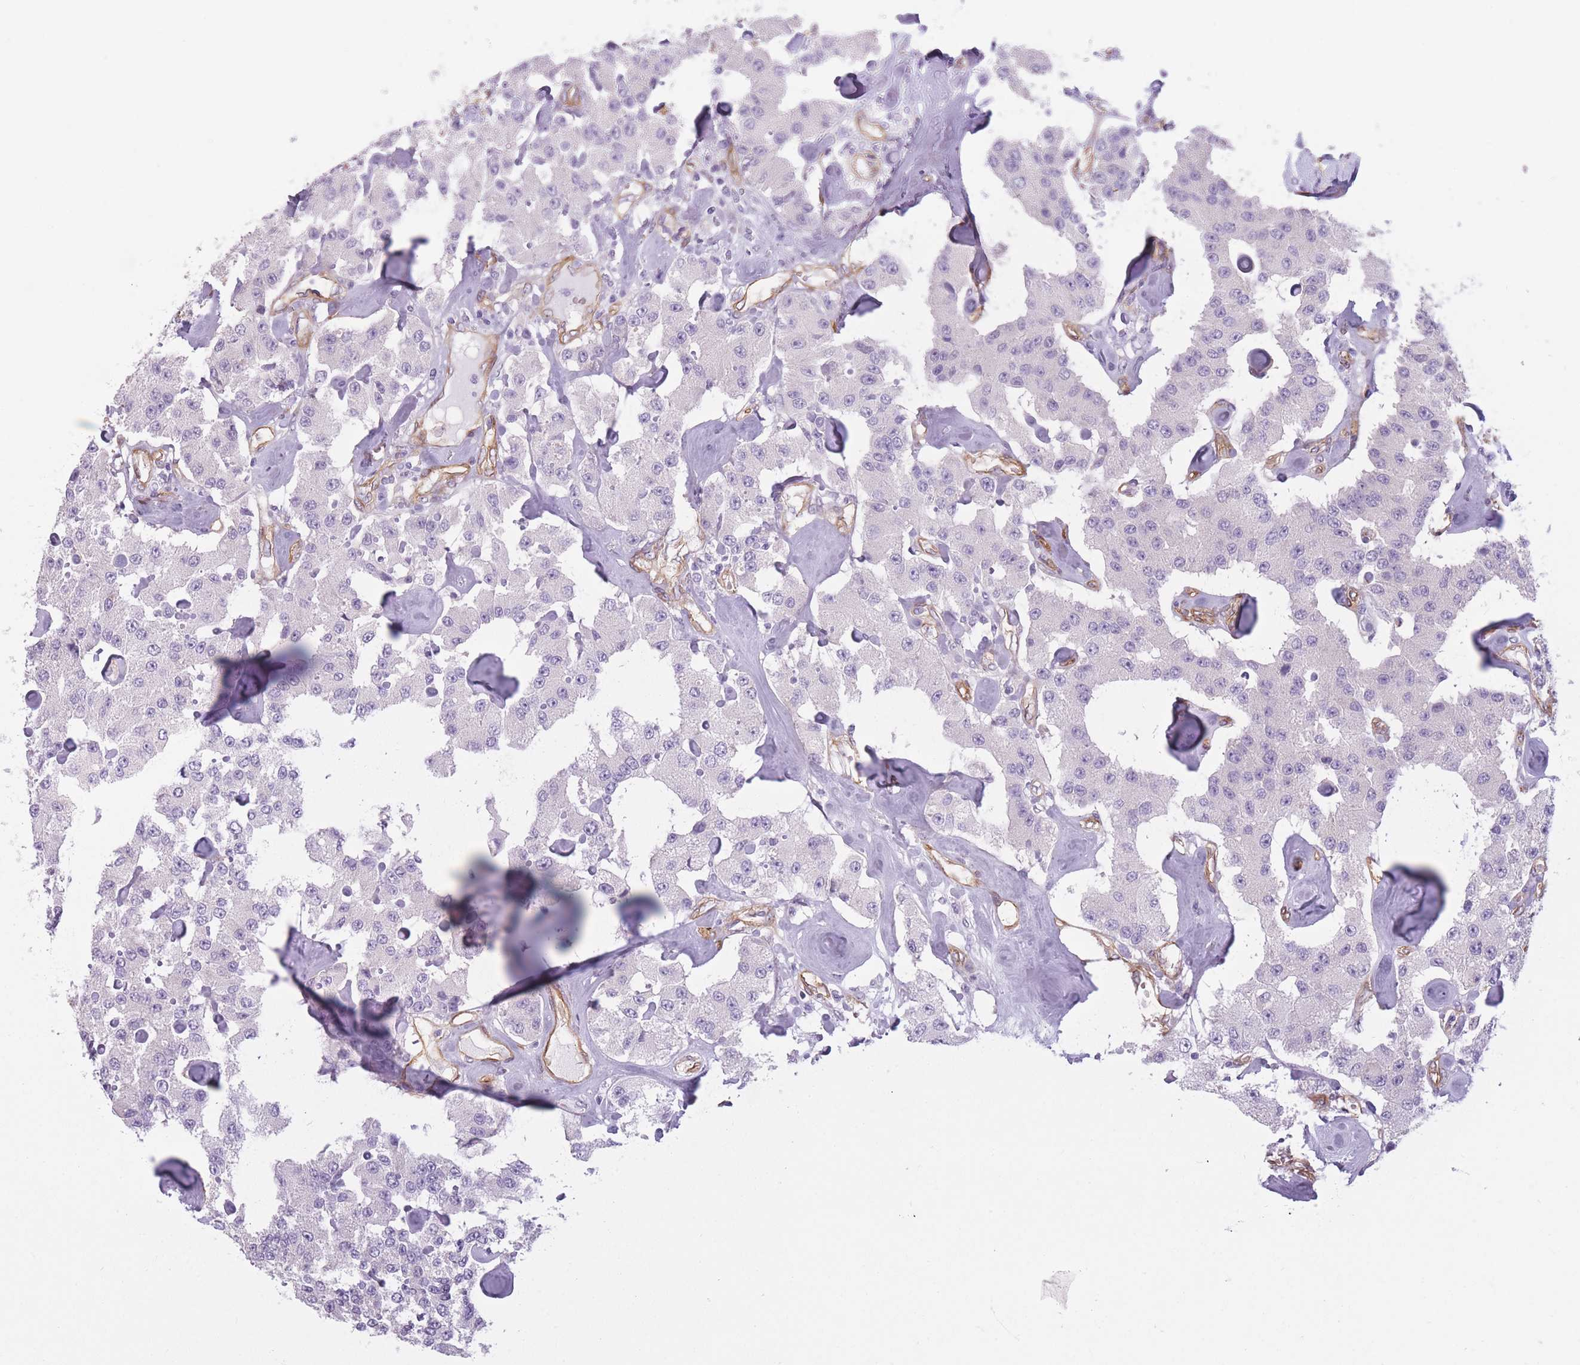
{"staining": {"intensity": "negative", "quantity": "none", "location": "none"}, "tissue": "carcinoid", "cell_type": "Tumor cells", "image_type": "cancer", "snomed": [{"axis": "morphology", "description": "Carcinoid, malignant, NOS"}, {"axis": "topography", "description": "Pancreas"}], "caption": "Immunohistochemical staining of human carcinoid exhibits no significant staining in tumor cells.", "gene": "OR6B3", "patient": {"sex": "male", "age": 41}}